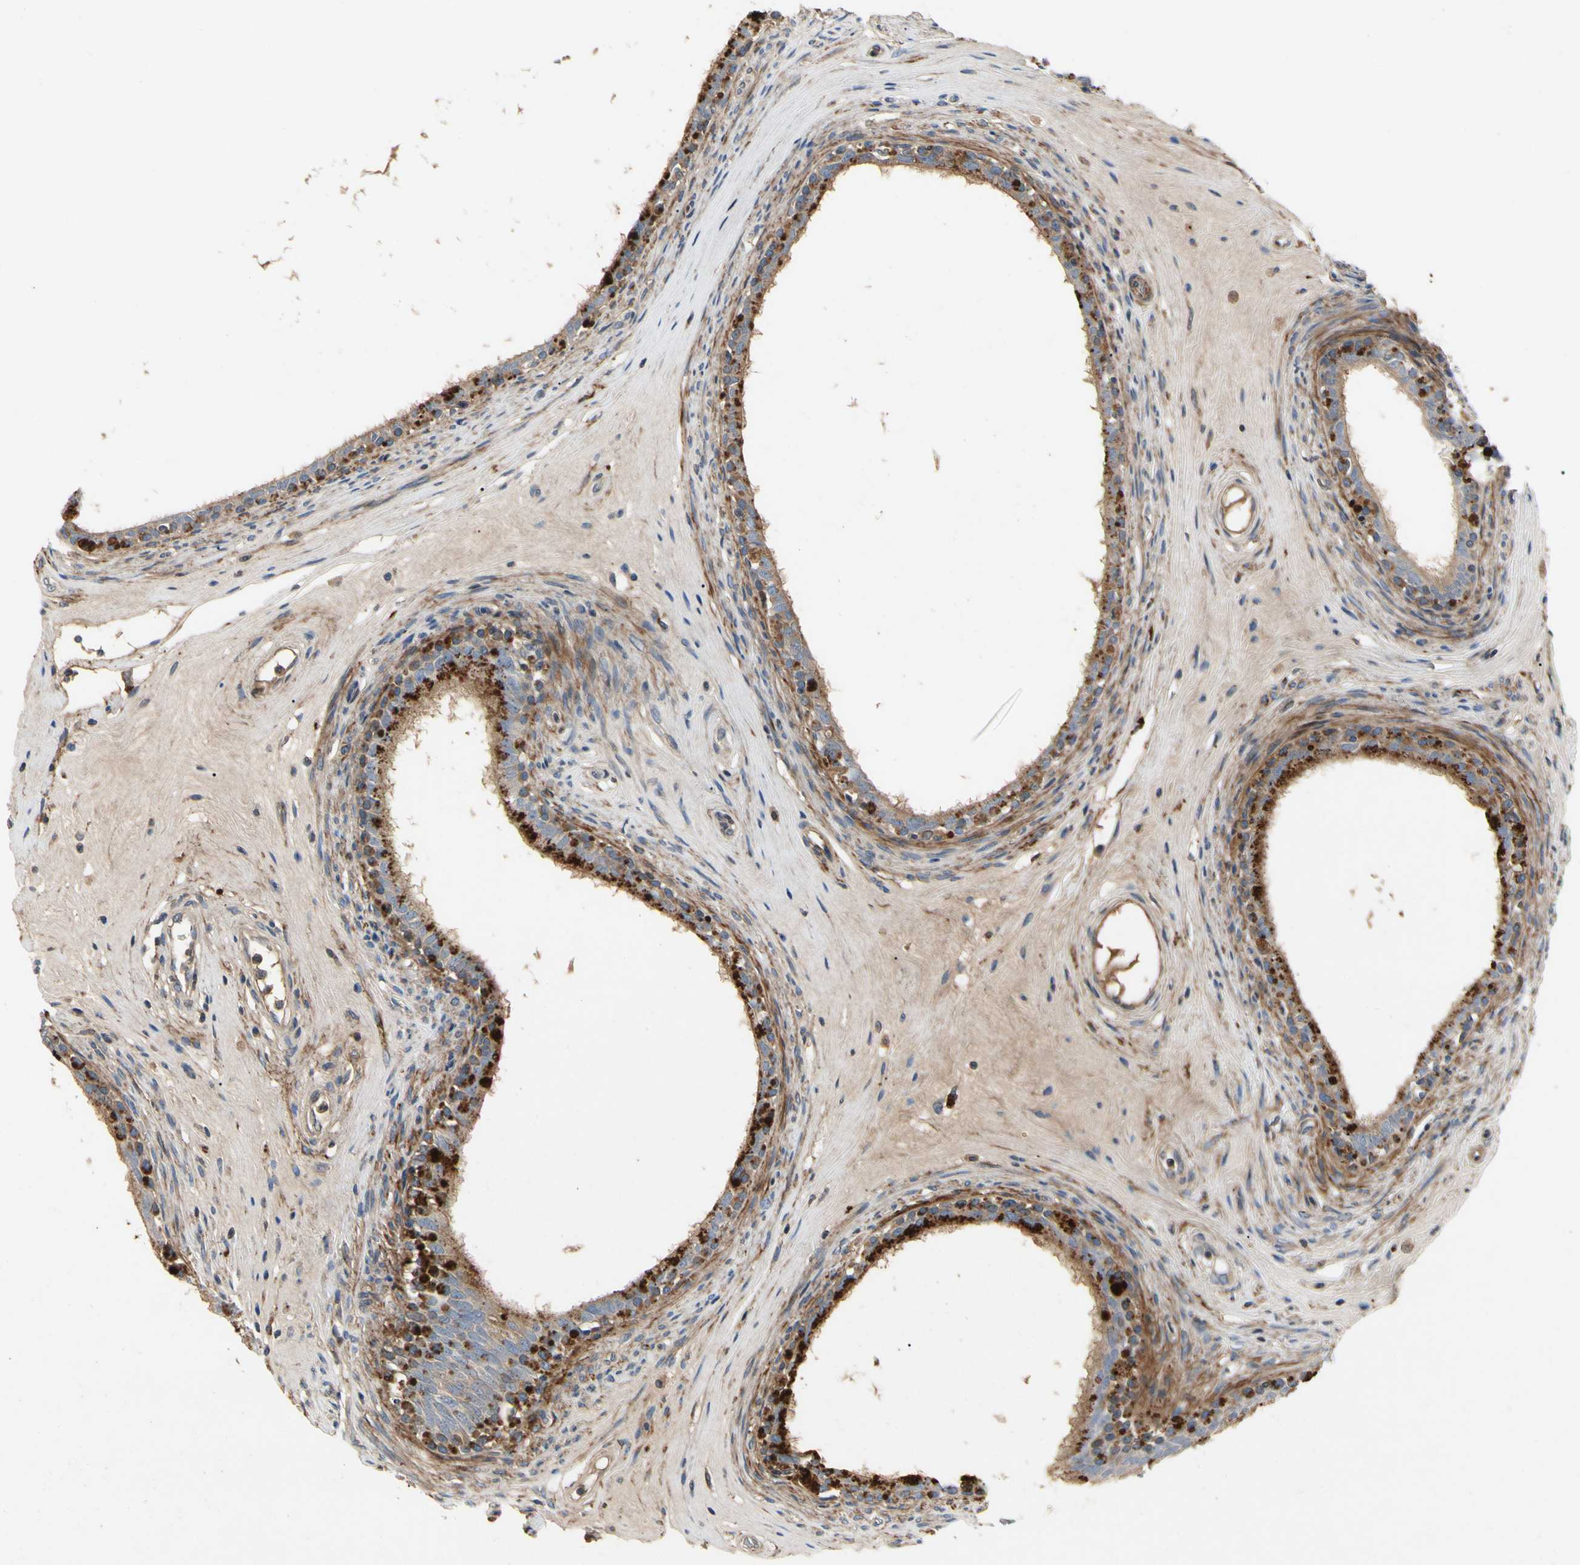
{"staining": {"intensity": "moderate", "quantity": "25%-75%", "location": "cytoplasmic/membranous"}, "tissue": "epididymis", "cell_type": "Glandular cells", "image_type": "normal", "snomed": [{"axis": "morphology", "description": "Normal tissue, NOS"}, {"axis": "morphology", "description": "Inflammation, NOS"}, {"axis": "topography", "description": "Epididymis"}], "caption": "Epididymis stained with DAB (3,3'-diaminobenzidine) IHC exhibits medium levels of moderate cytoplasmic/membranous positivity in approximately 25%-75% of glandular cells. (IHC, brightfield microscopy, high magnification).", "gene": "CRTAC1", "patient": {"sex": "male", "age": 84}}